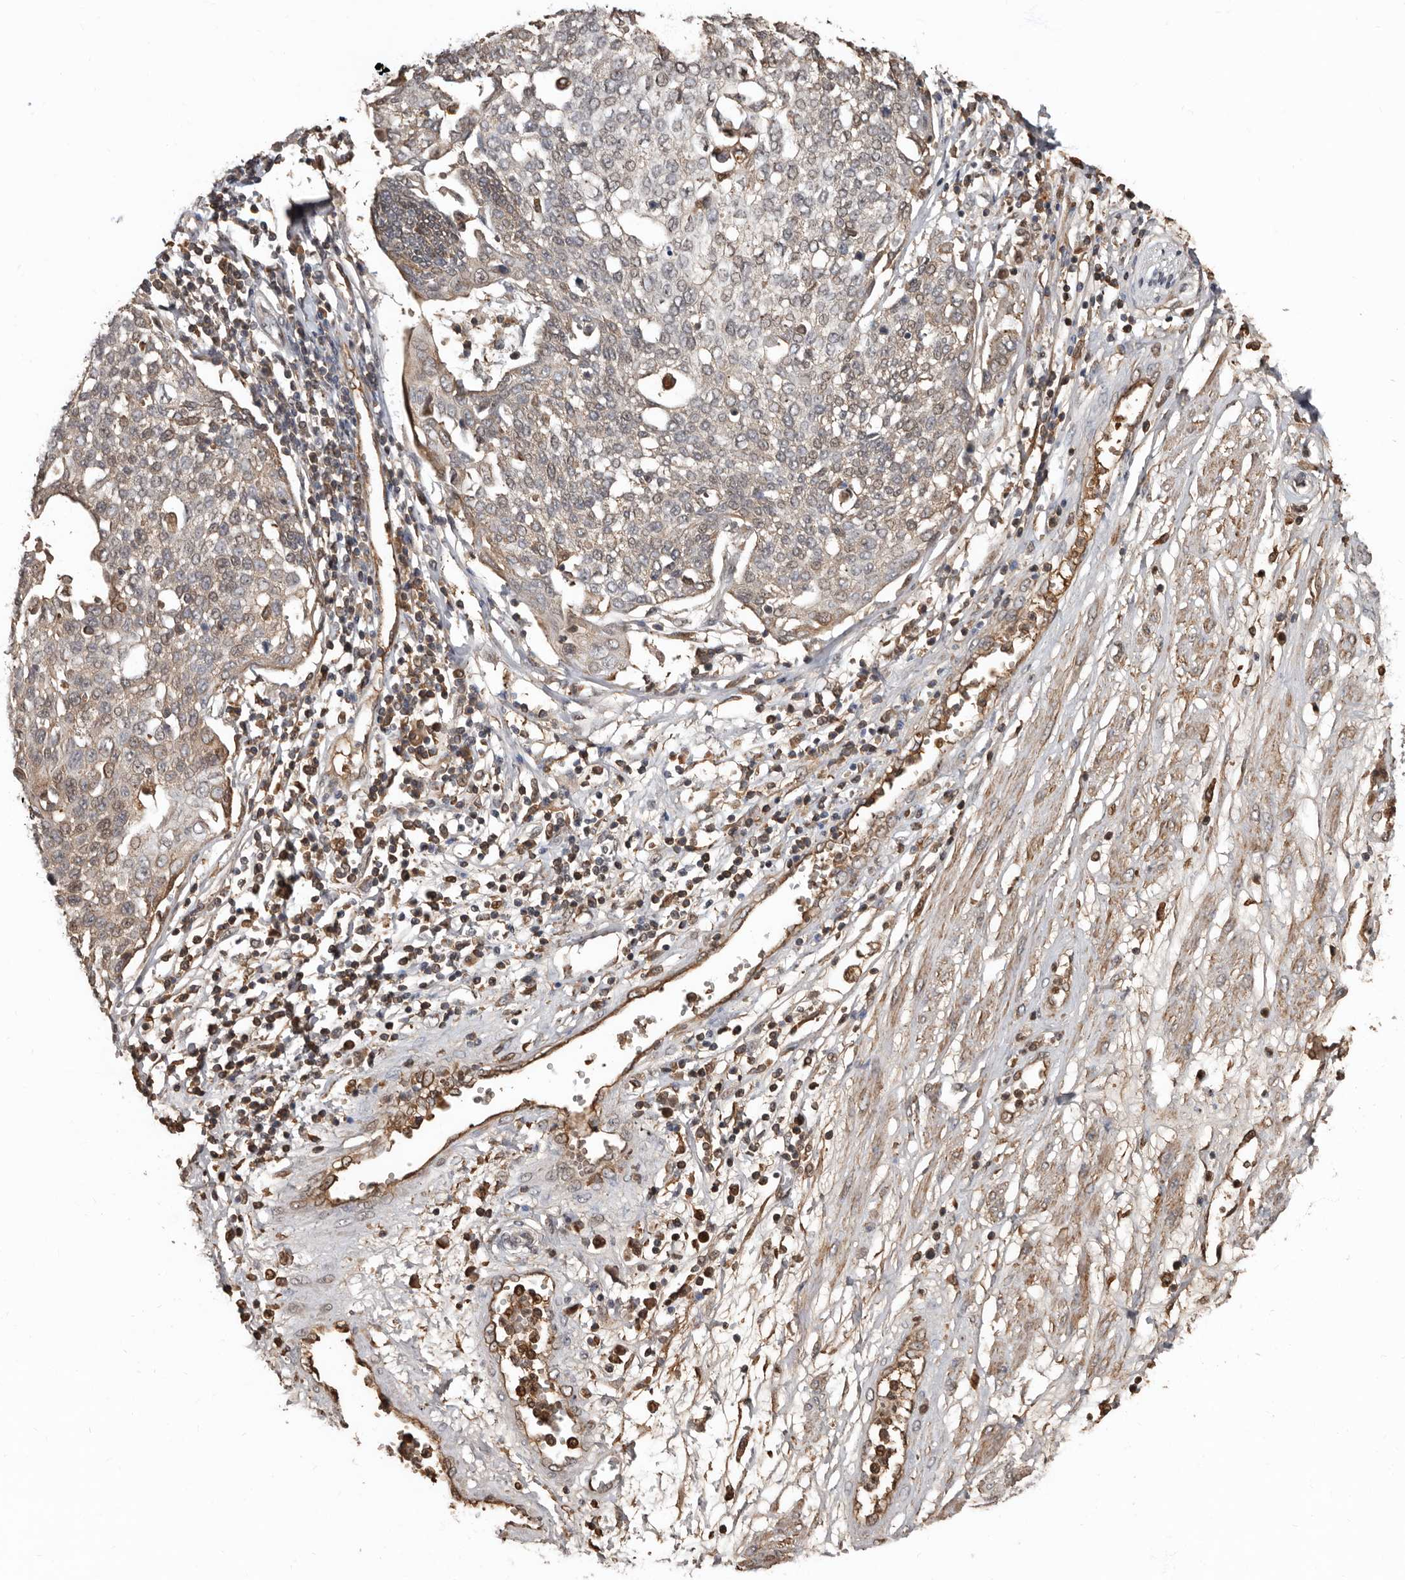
{"staining": {"intensity": "weak", "quantity": "25%-75%", "location": "cytoplasmic/membranous"}, "tissue": "cervical cancer", "cell_type": "Tumor cells", "image_type": "cancer", "snomed": [{"axis": "morphology", "description": "Squamous cell carcinoma, NOS"}, {"axis": "topography", "description": "Cervix"}], "caption": "Immunohistochemistry photomicrograph of human cervical squamous cell carcinoma stained for a protein (brown), which shows low levels of weak cytoplasmic/membranous staining in approximately 25%-75% of tumor cells.", "gene": "LRGUK", "patient": {"sex": "female", "age": 34}}